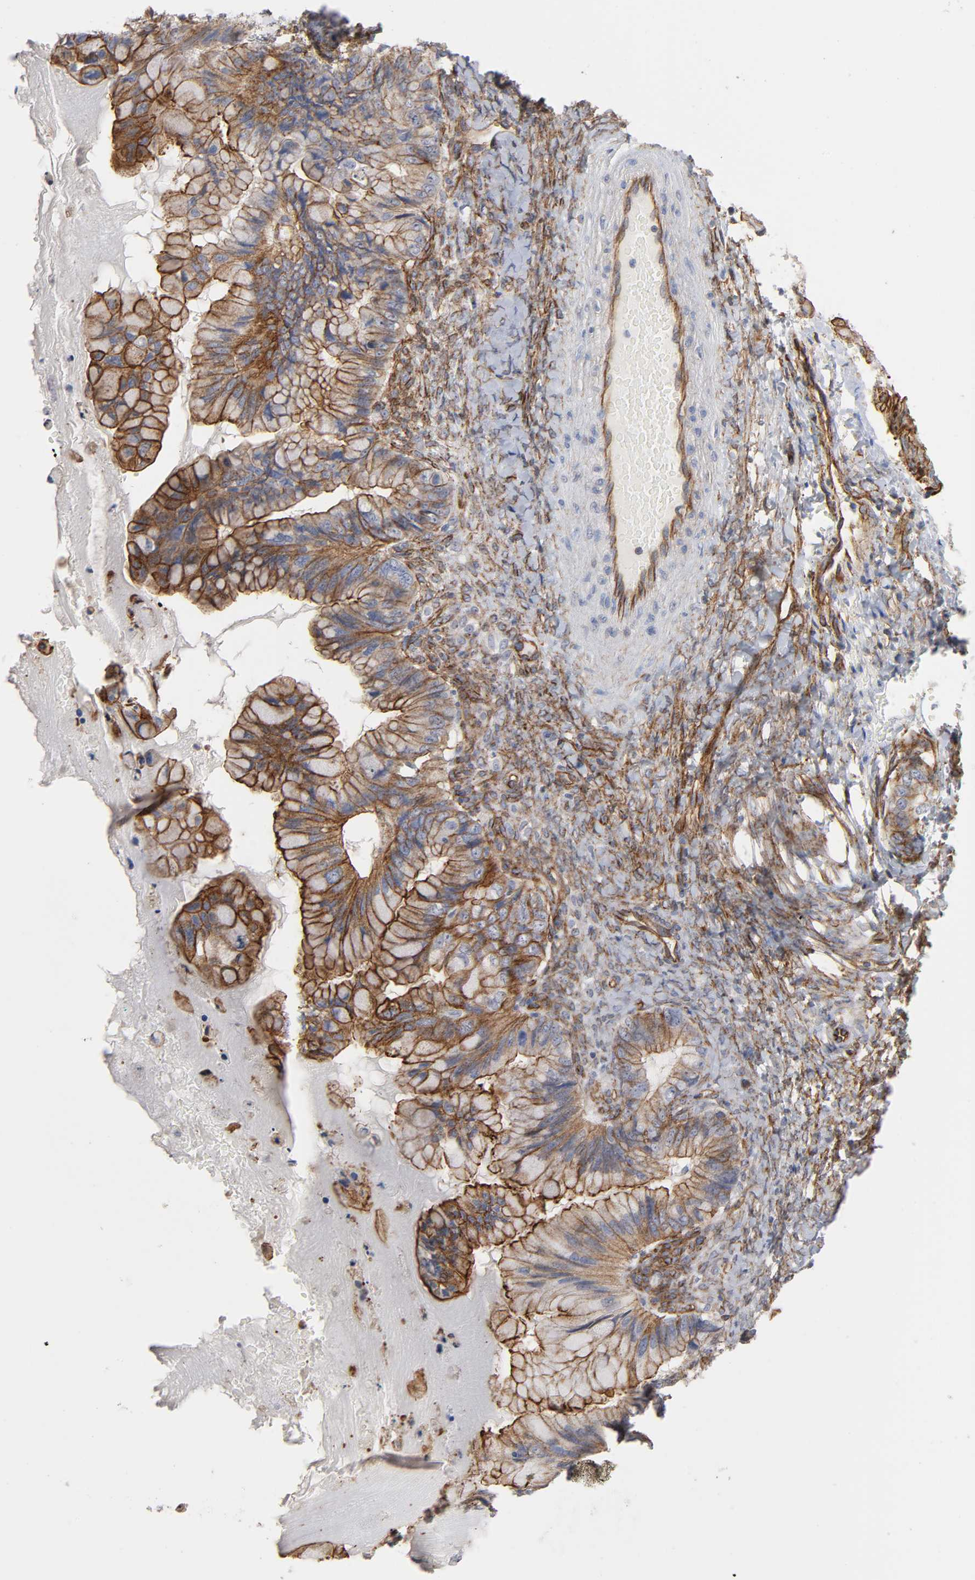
{"staining": {"intensity": "strong", "quantity": ">75%", "location": "cytoplasmic/membranous"}, "tissue": "ovarian cancer", "cell_type": "Tumor cells", "image_type": "cancer", "snomed": [{"axis": "morphology", "description": "Cystadenocarcinoma, mucinous, NOS"}, {"axis": "topography", "description": "Ovary"}], "caption": "Strong cytoplasmic/membranous protein expression is appreciated in about >75% of tumor cells in ovarian cancer (mucinous cystadenocarcinoma).", "gene": "SPTAN1", "patient": {"sex": "female", "age": 36}}